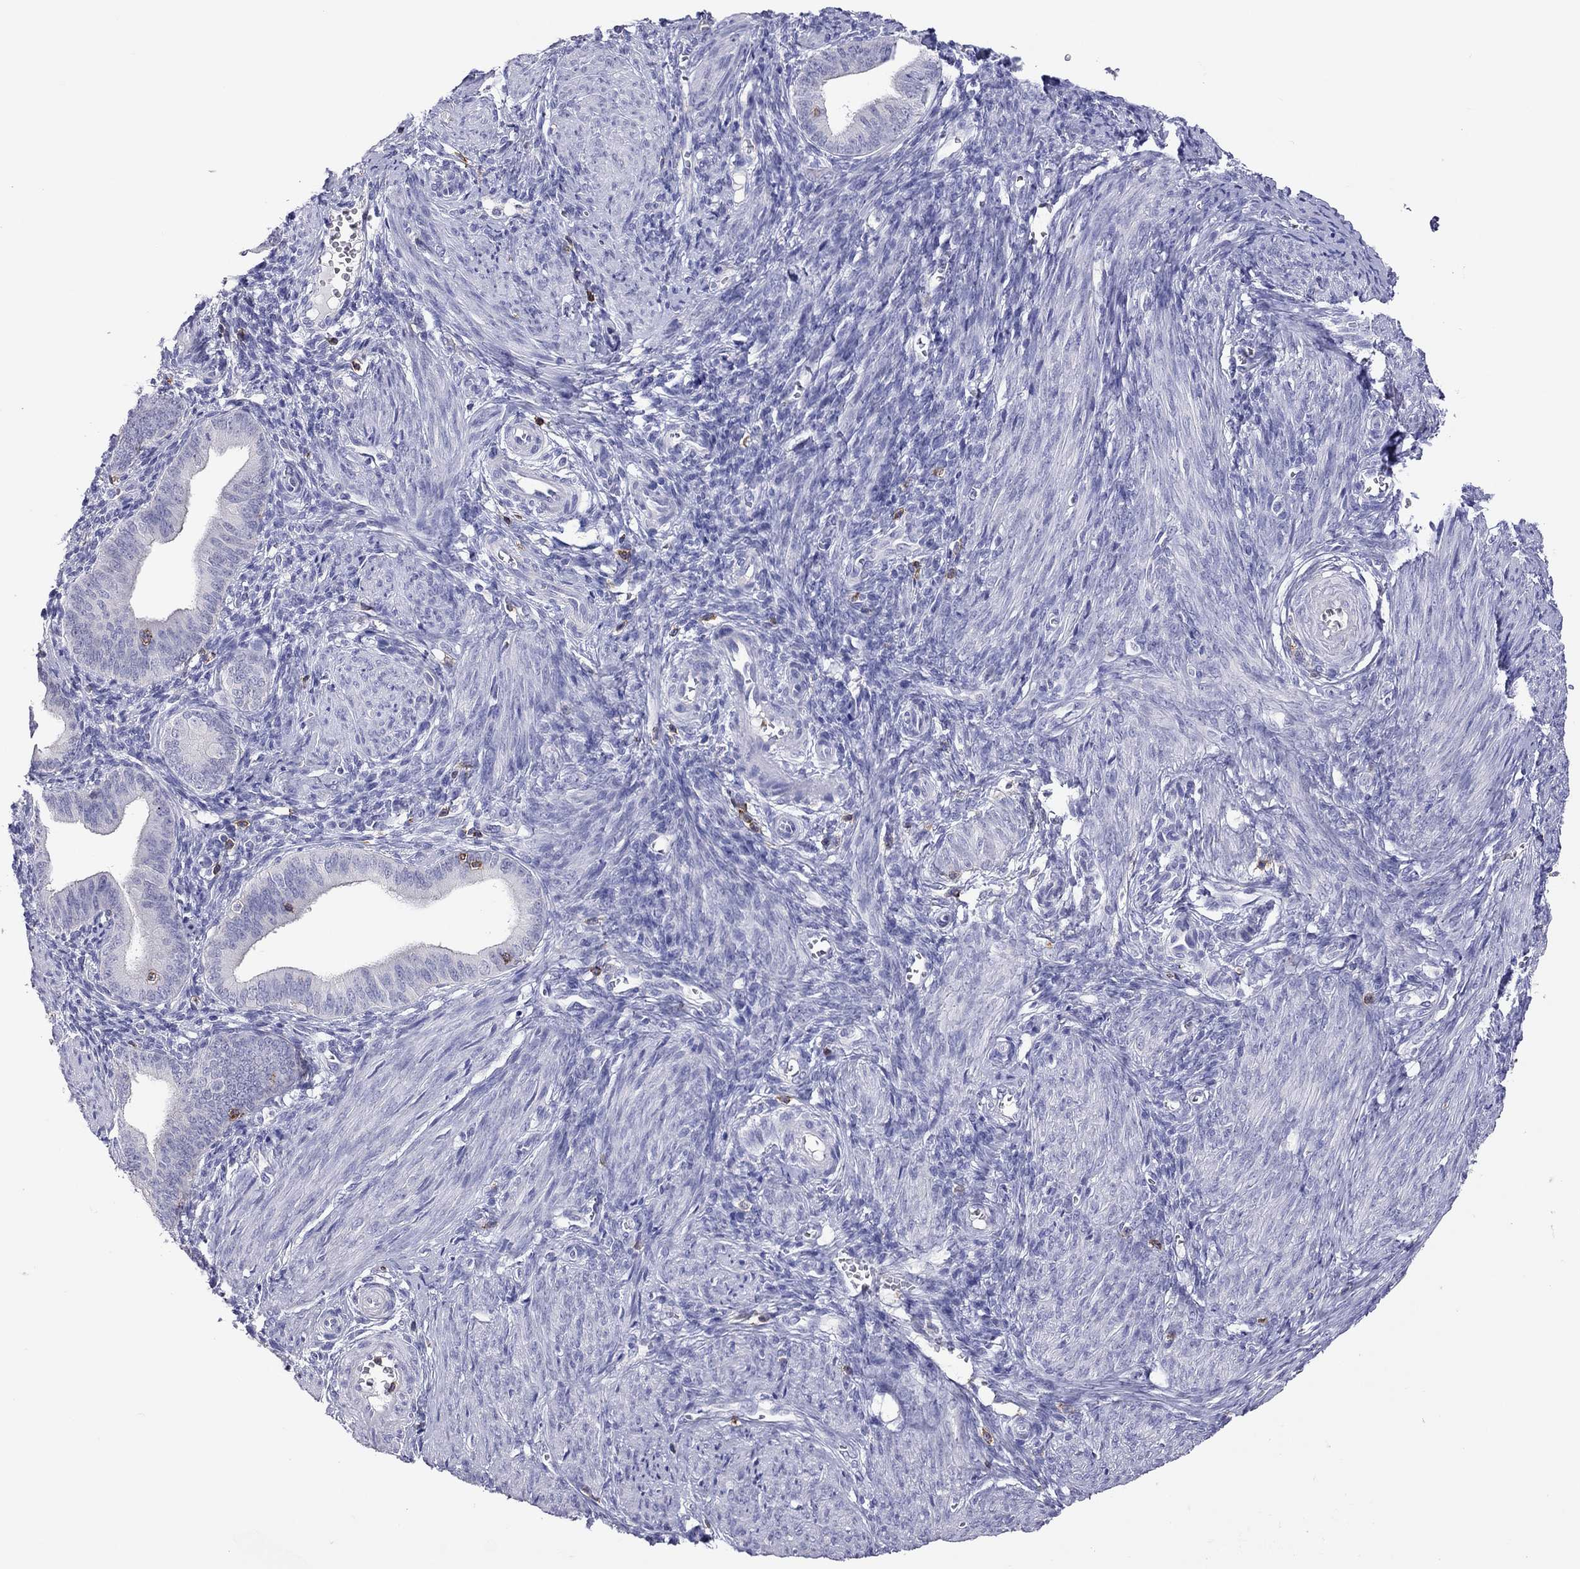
{"staining": {"intensity": "negative", "quantity": "none", "location": "none"}, "tissue": "endometrium", "cell_type": "Cells in endometrial stroma", "image_type": "normal", "snomed": [{"axis": "morphology", "description": "Normal tissue, NOS"}, {"axis": "topography", "description": "Endometrium"}], "caption": "The immunohistochemistry image has no significant staining in cells in endometrial stroma of endometrium.", "gene": "ENSG00000288637", "patient": {"sex": "female", "age": 42}}